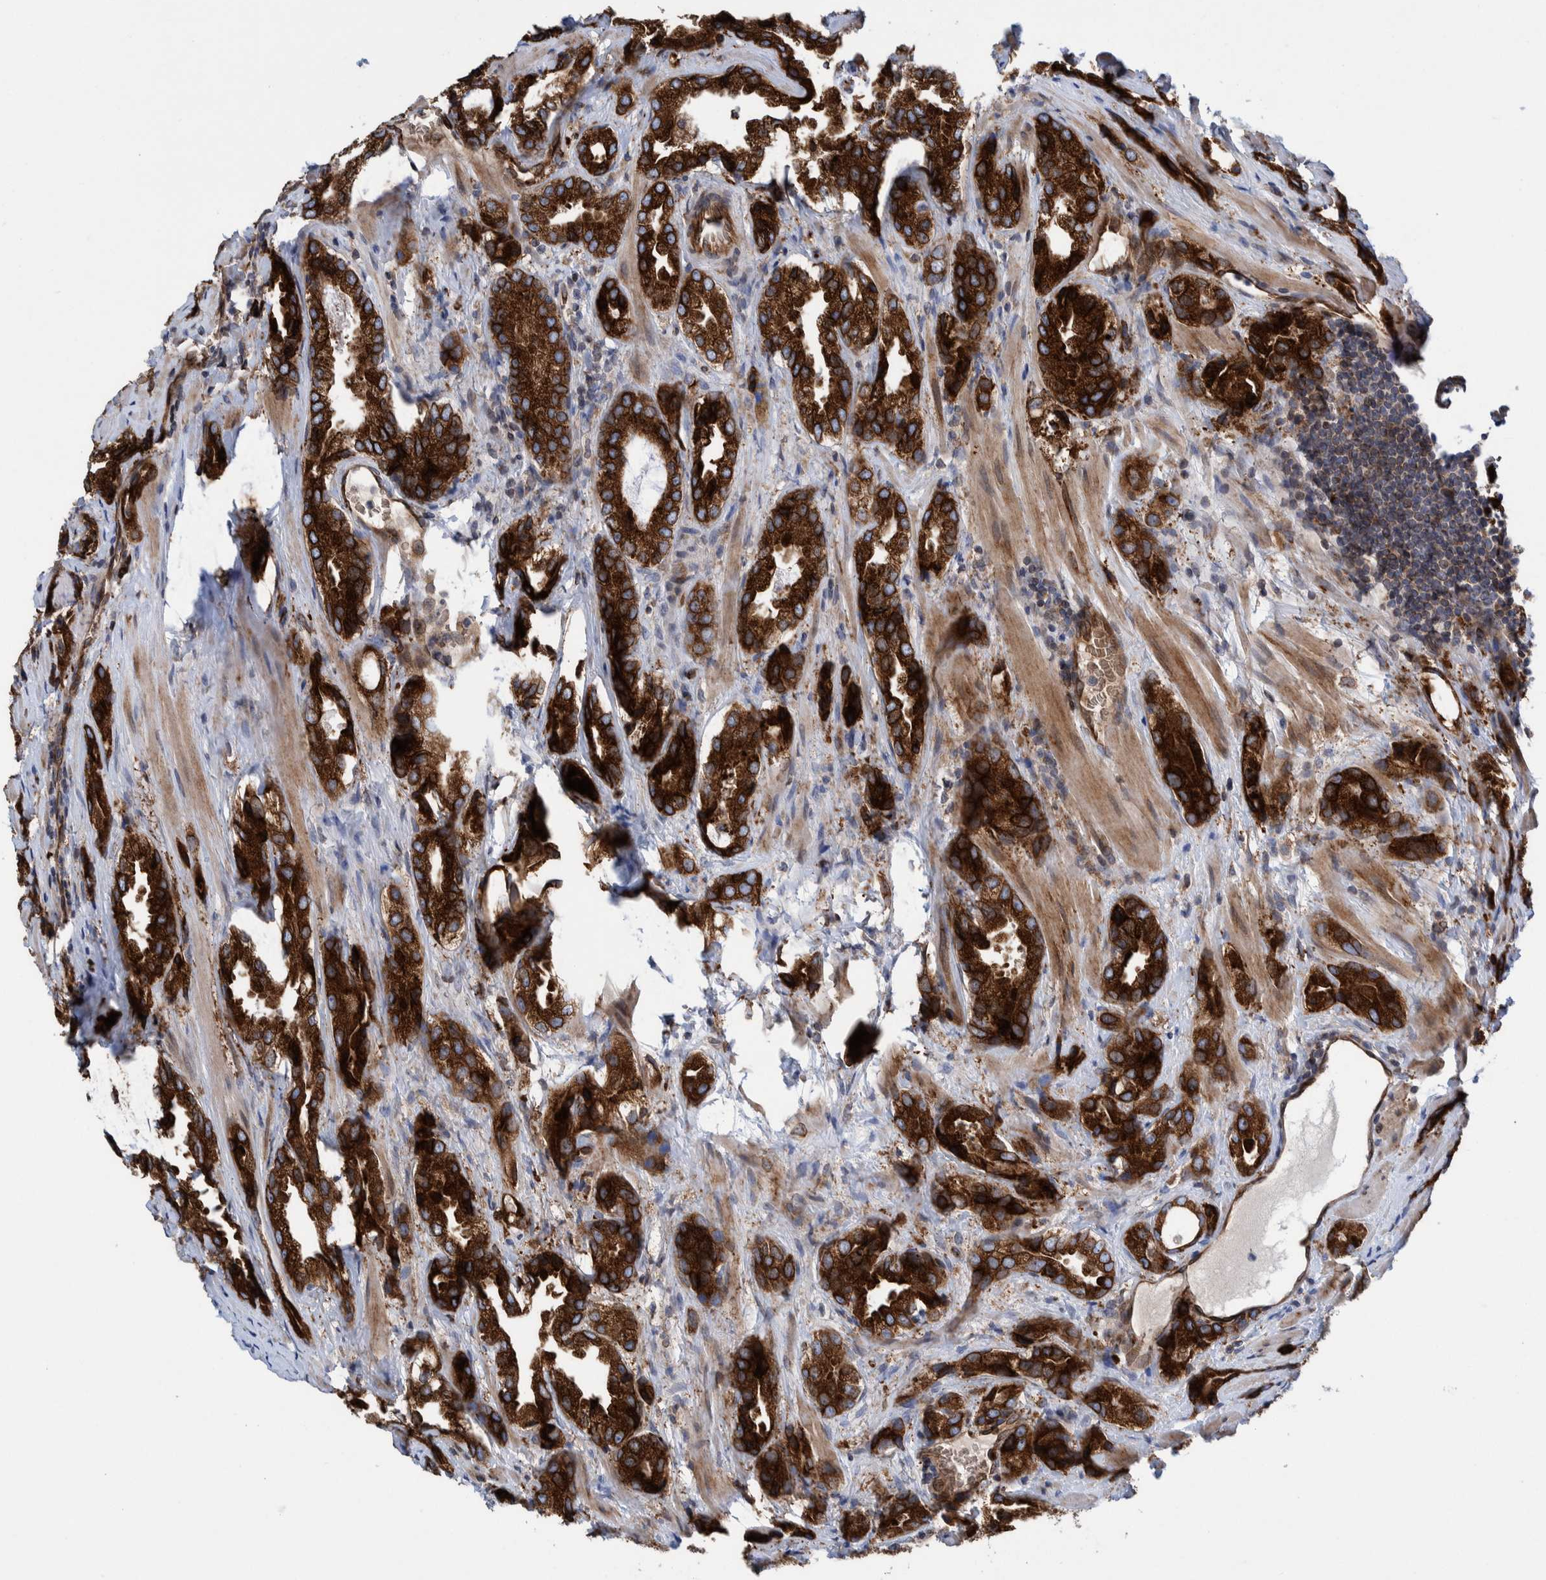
{"staining": {"intensity": "strong", "quantity": ">75%", "location": "cytoplasmic/membranous"}, "tissue": "prostate cancer", "cell_type": "Tumor cells", "image_type": "cancer", "snomed": [{"axis": "morphology", "description": "Adenocarcinoma, High grade"}, {"axis": "topography", "description": "Prostate"}], "caption": "Strong cytoplasmic/membranous protein expression is identified in about >75% of tumor cells in prostate cancer (high-grade adenocarcinoma).", "gene": "THEM6", "patient": {"sex": "male", "age": 63}}